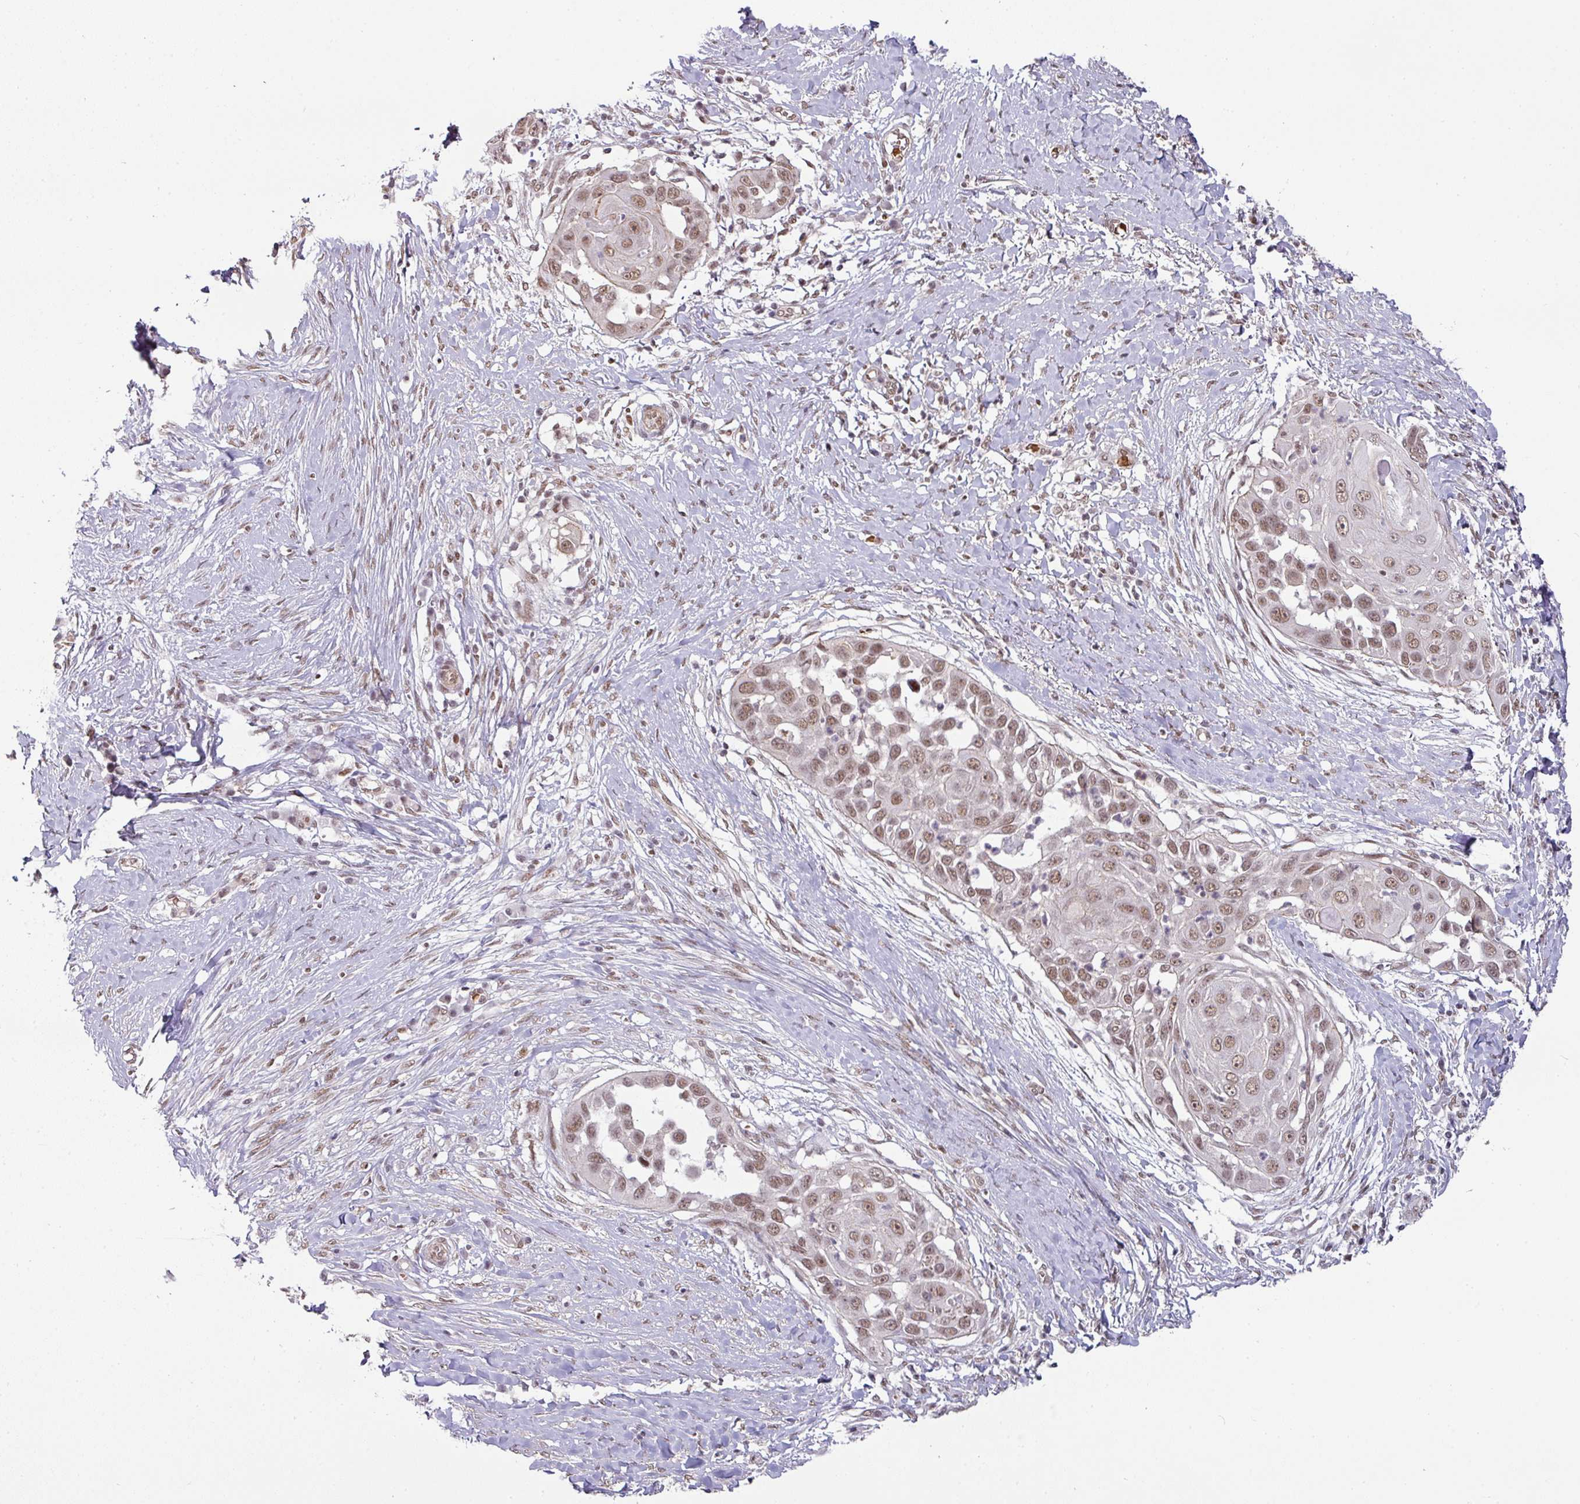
{"staining": {"intensity": "moderate", "quantity": ">75%", "location": "nuclear"}, "tissue": "skin cancer", "cell_type": "Tumor cells", "image_type": "cancer", "snomed": [{"axis": "morphology", "description": "Squamous cell carcinoma, NOS"}, {"axis": "topography", "description": "Skin"}], "caption": "There is medium levels of moderate nuclear staining in tumor cells of skin squamous cell carcinoma, as demonstrated by immunohistochemical staining (brown color).", "gene": "NCOA5", "patient": {"sex": "female", "age": 44}}